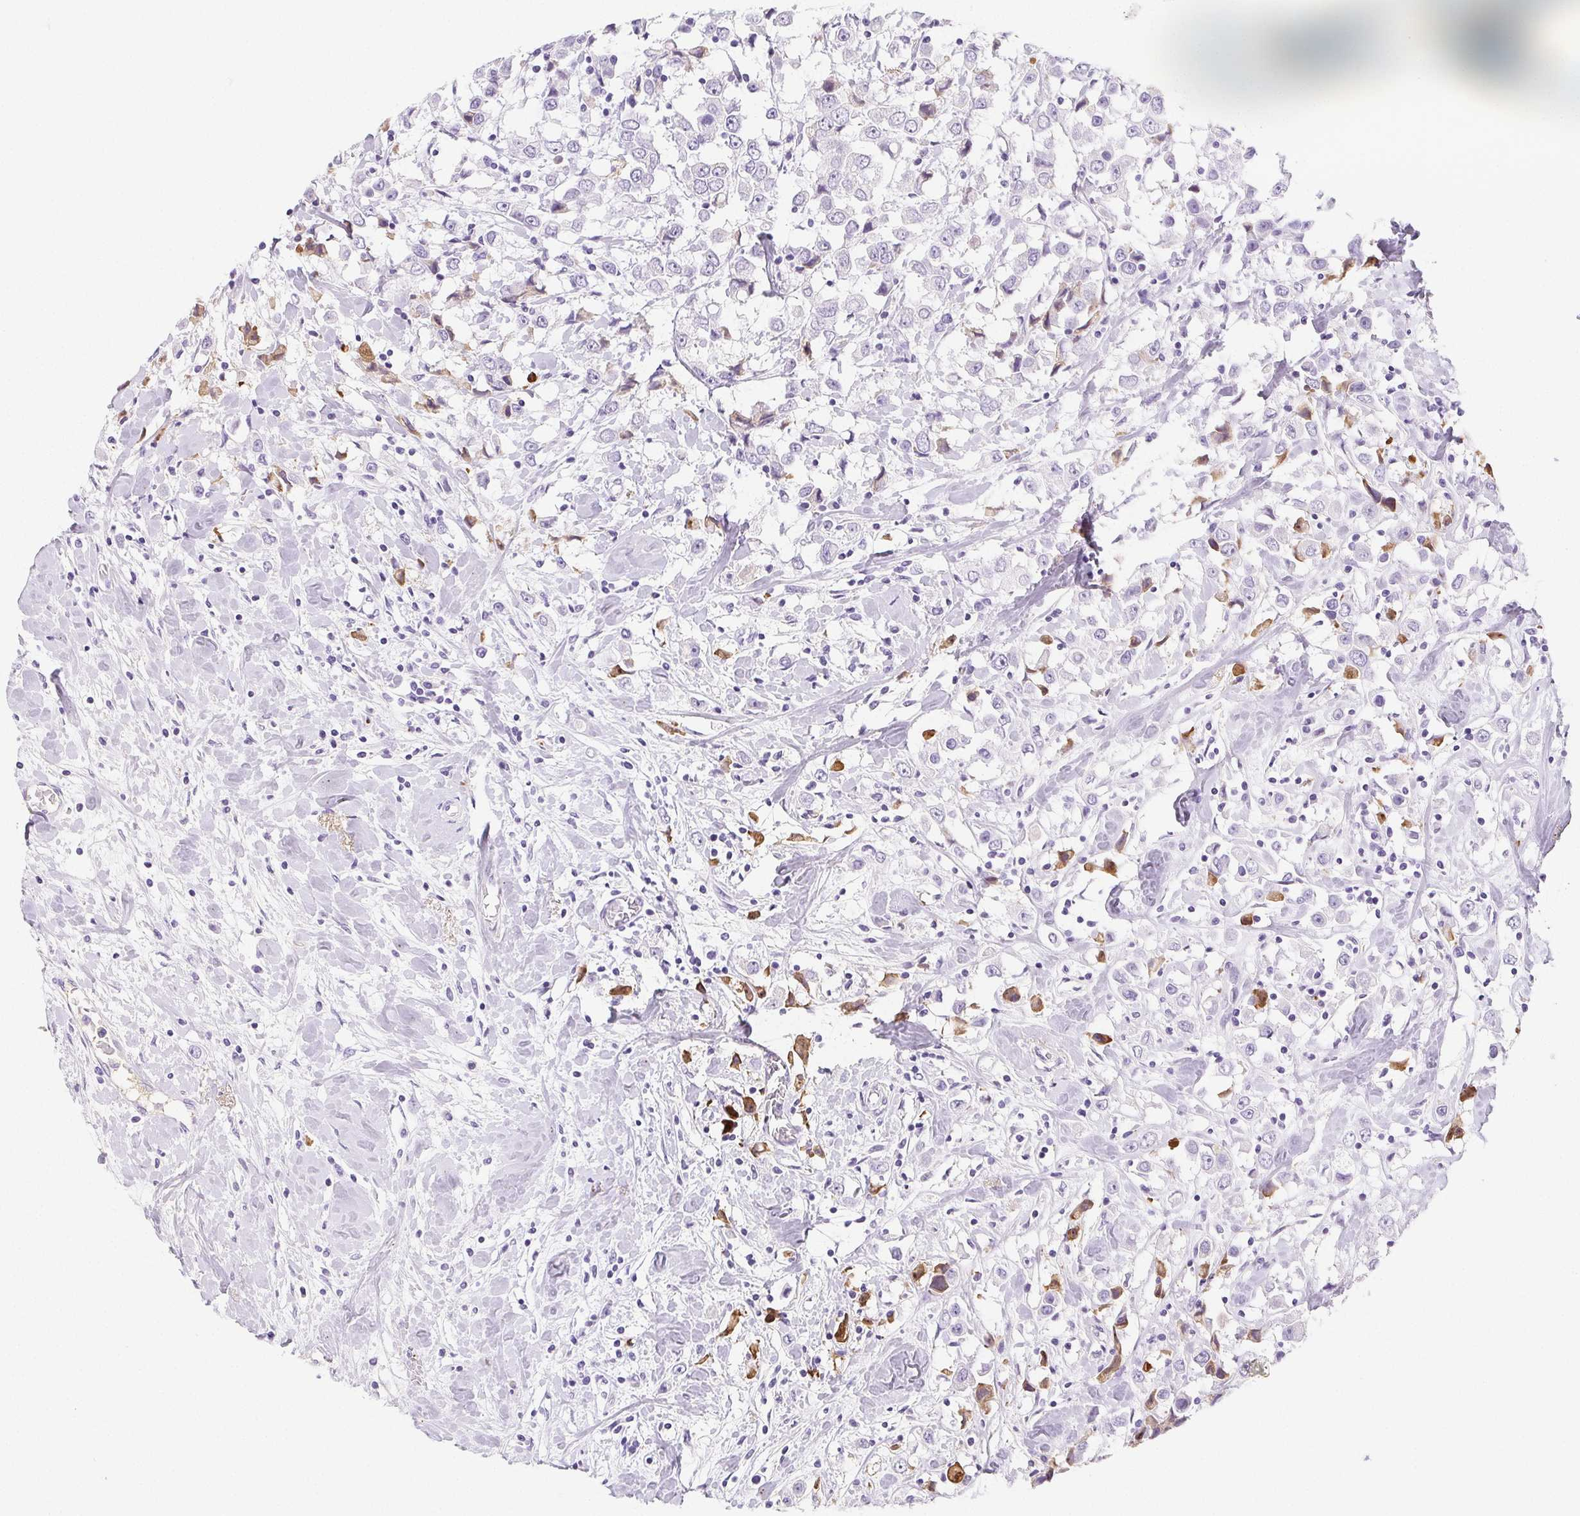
{"staining": {"intensity": "moderate", "quantity": "<25%", "location": "cytoplasmic/membranous"}, "tissue": "breast cancer", "cell_type": "Tumor cells", "image_type": "cancer", "snomed": [{"axis": "morphology", "description": "Duct carcinoma"}, {"axis": "topography", "description": "Breast"}], "caption": "Immunohistochemical staining of human breast cancer exhibits low levels of moderate cytoplasmic/membranous protein expression in about <25% of tumor cells.", "gene": "VTN", "patient": {"sex": "female", "age": 61}}